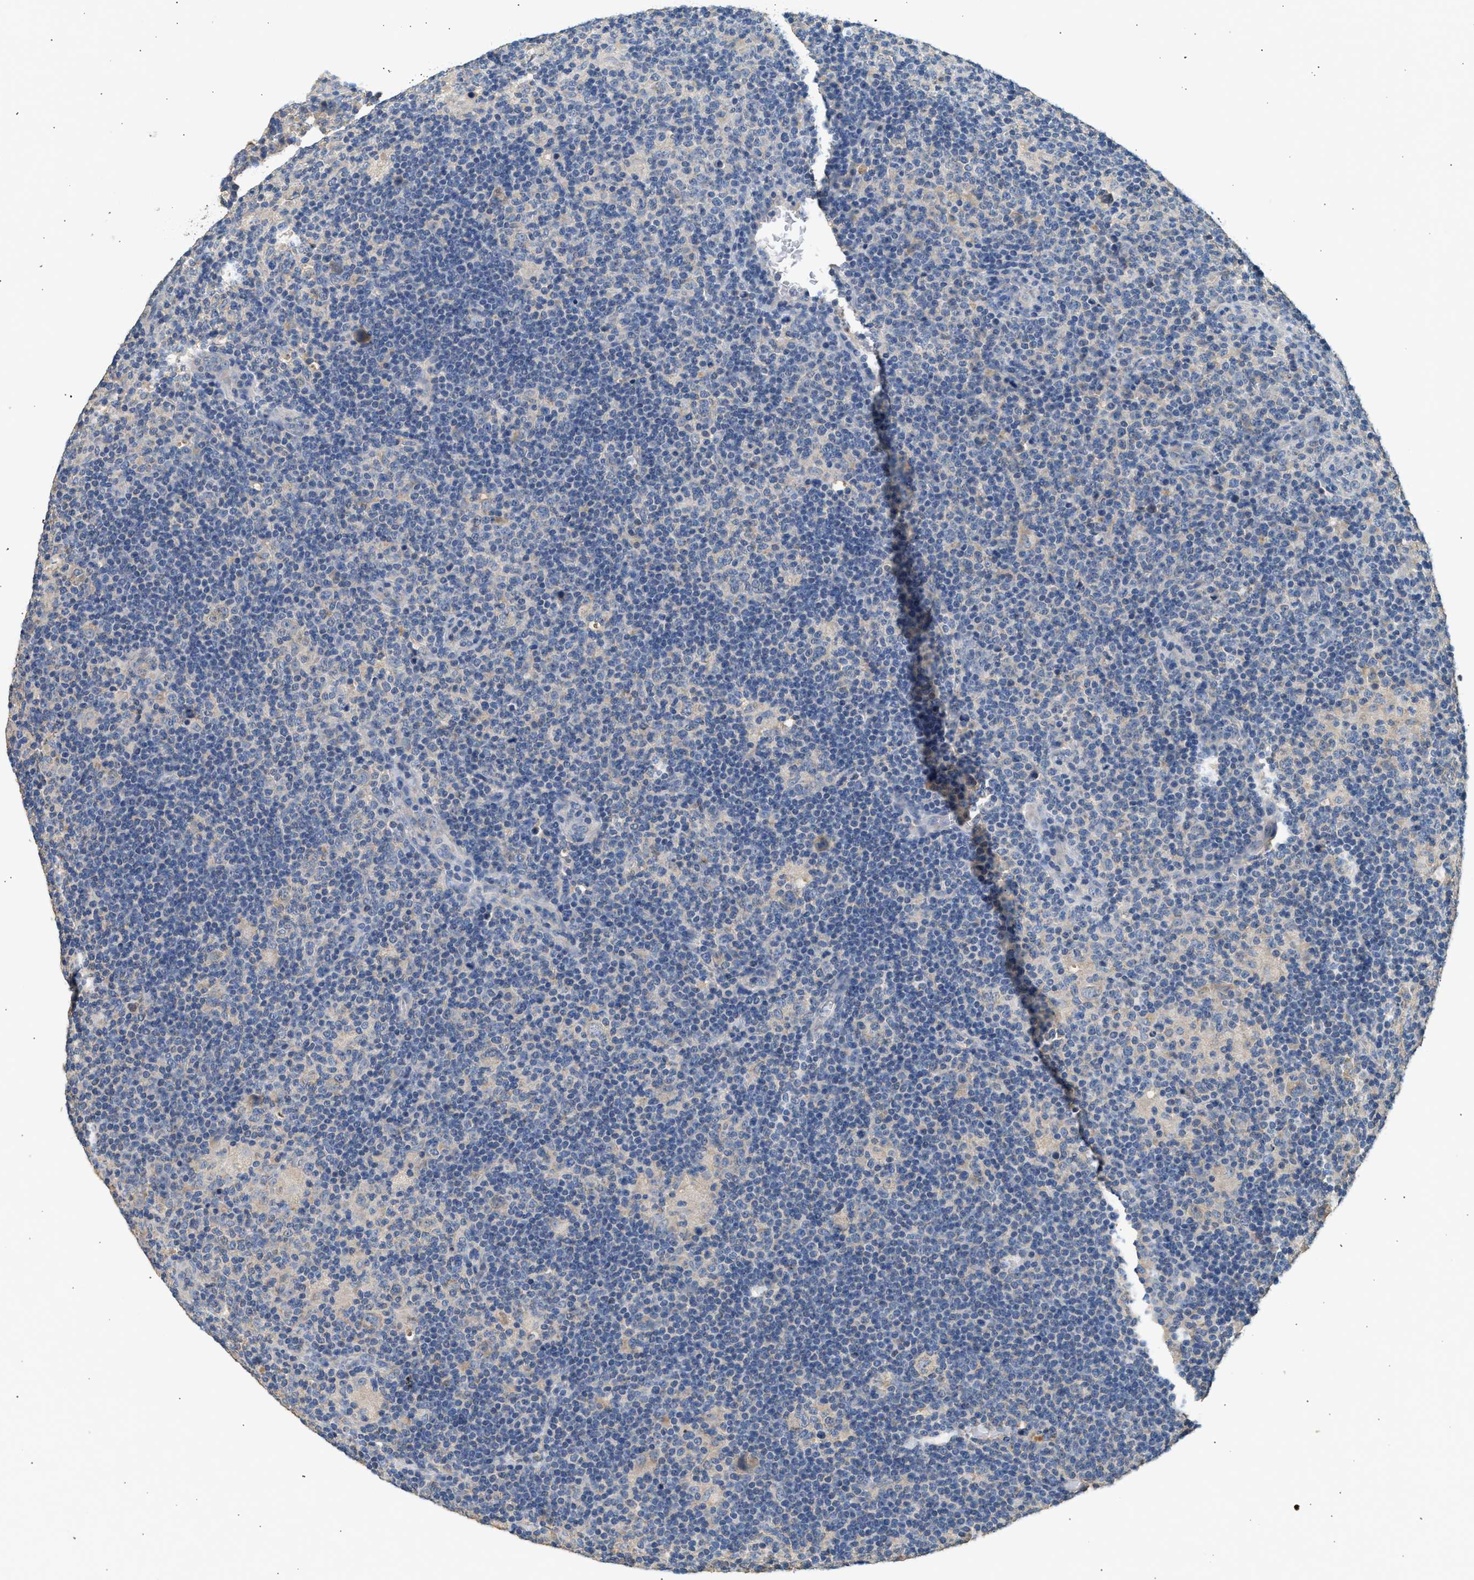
{"staining": {"intensity": "negative", "quantity": "none", "location": "none"}, "tissue": "lymphoma", "cell_type": "Tumor cells", "image_type": "cancer", "snomed": [{"axis": "morphology", "description": "Hodgkin's disease, NOS"}, {"axis": "topography", "description": "Lymph node"}], "caption": "This is an immunohistochemistry (IHC) photomicrograph of human Hodgkin's disease. There is no positivity in tumor cells.", "gene": "WDR31", "patient": {"sex": "female", "age": 57}}